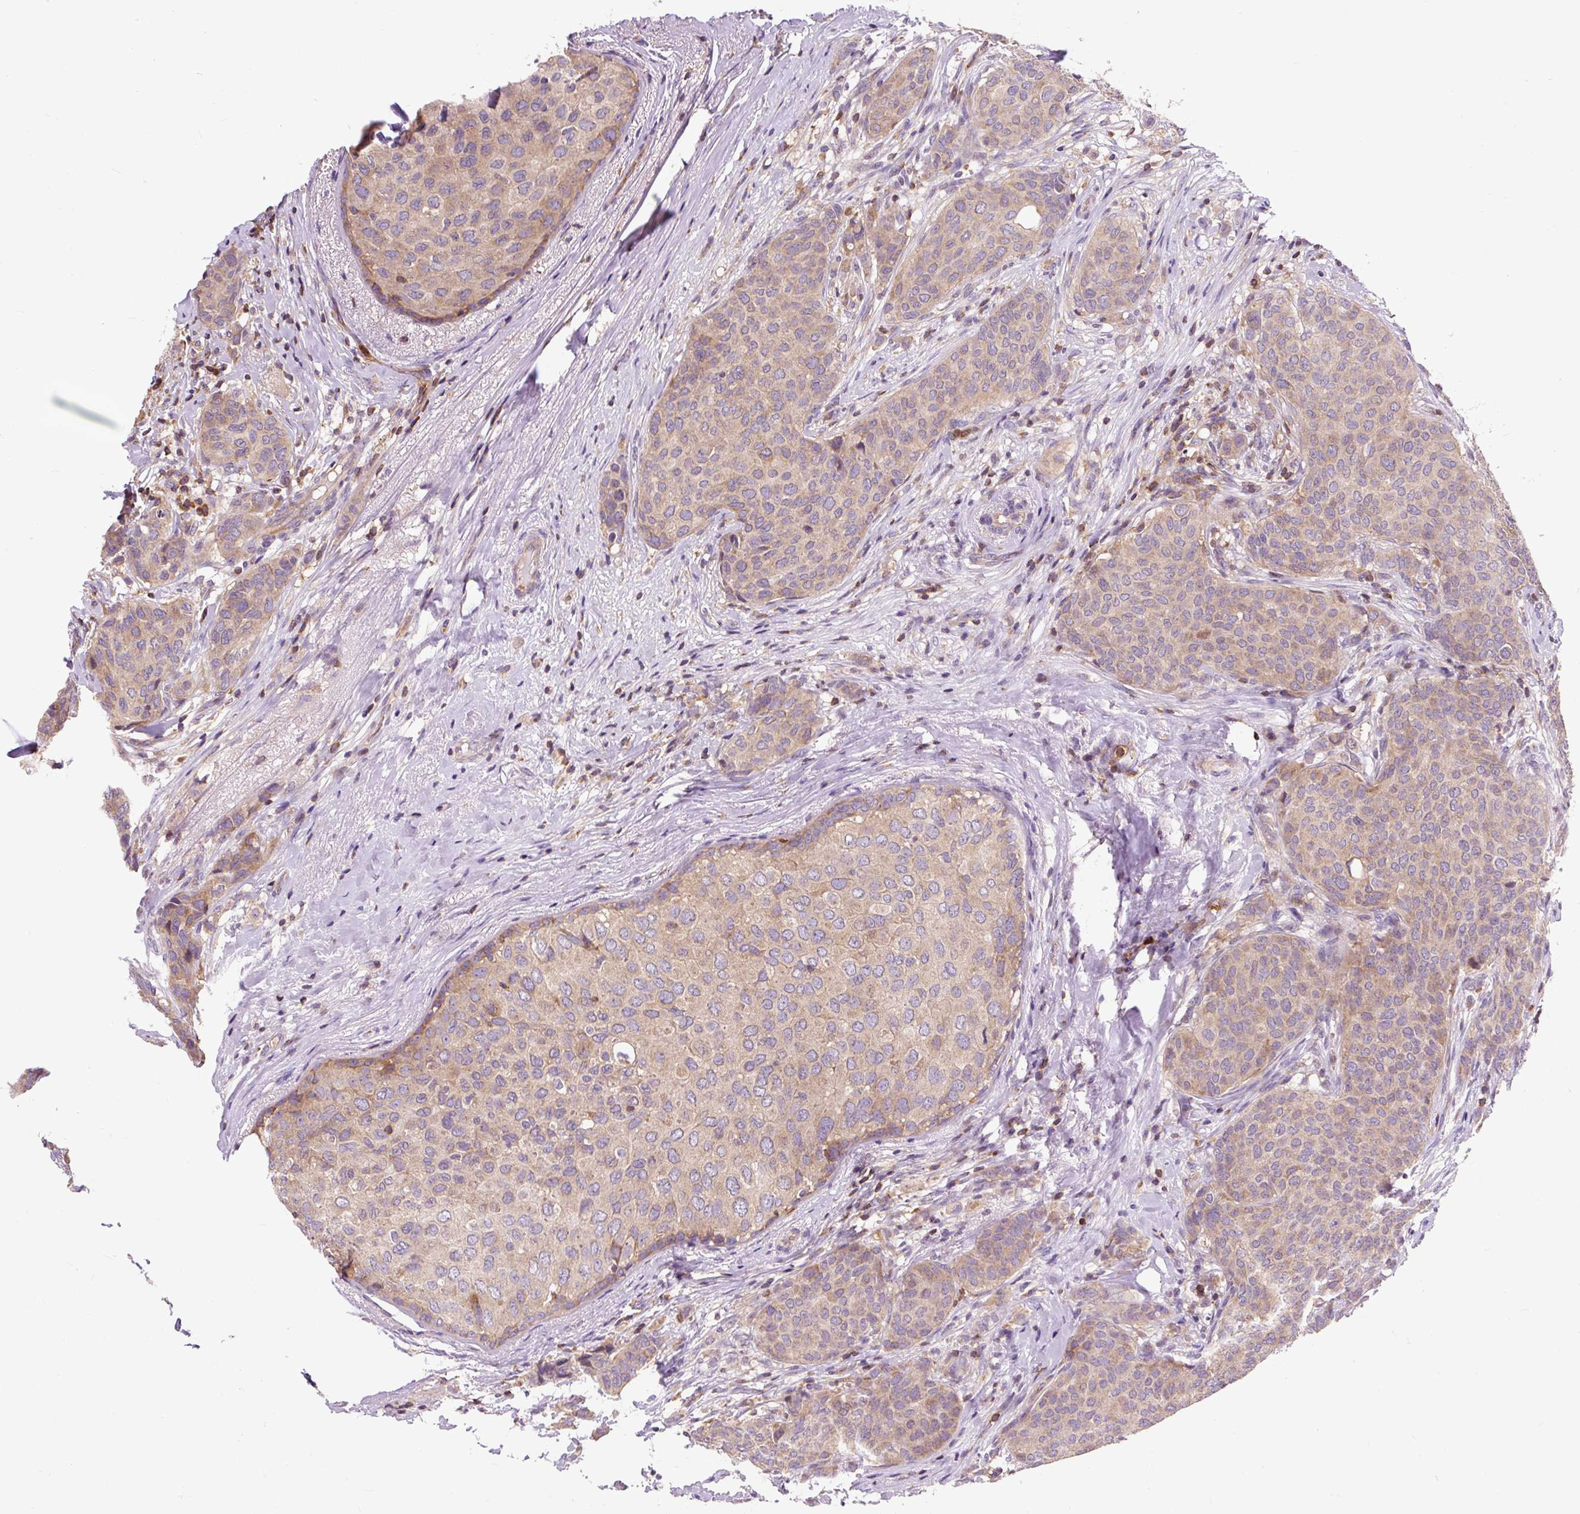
{"staining": {"intensity": "weak", "quantity": ">75%", "location": "cytoplasmic/membranous"}, "tissue": "breast cancer", "cell_type": "Tumor cells", "image_type": "cancer", "snomed": [{"axis": "morphology", "description": "Duct carcinoma"}, {"axis": "topography", "description": "Breast"}], "caption": "The micrograph reveals a brown stain indicating the presence of a protein in the cytoplasmic/membranous of tumor cells in breast infiltrating ductal carcinoma.", "gene": "CISD3", "patient": {"sex": "female", "age": 47}}